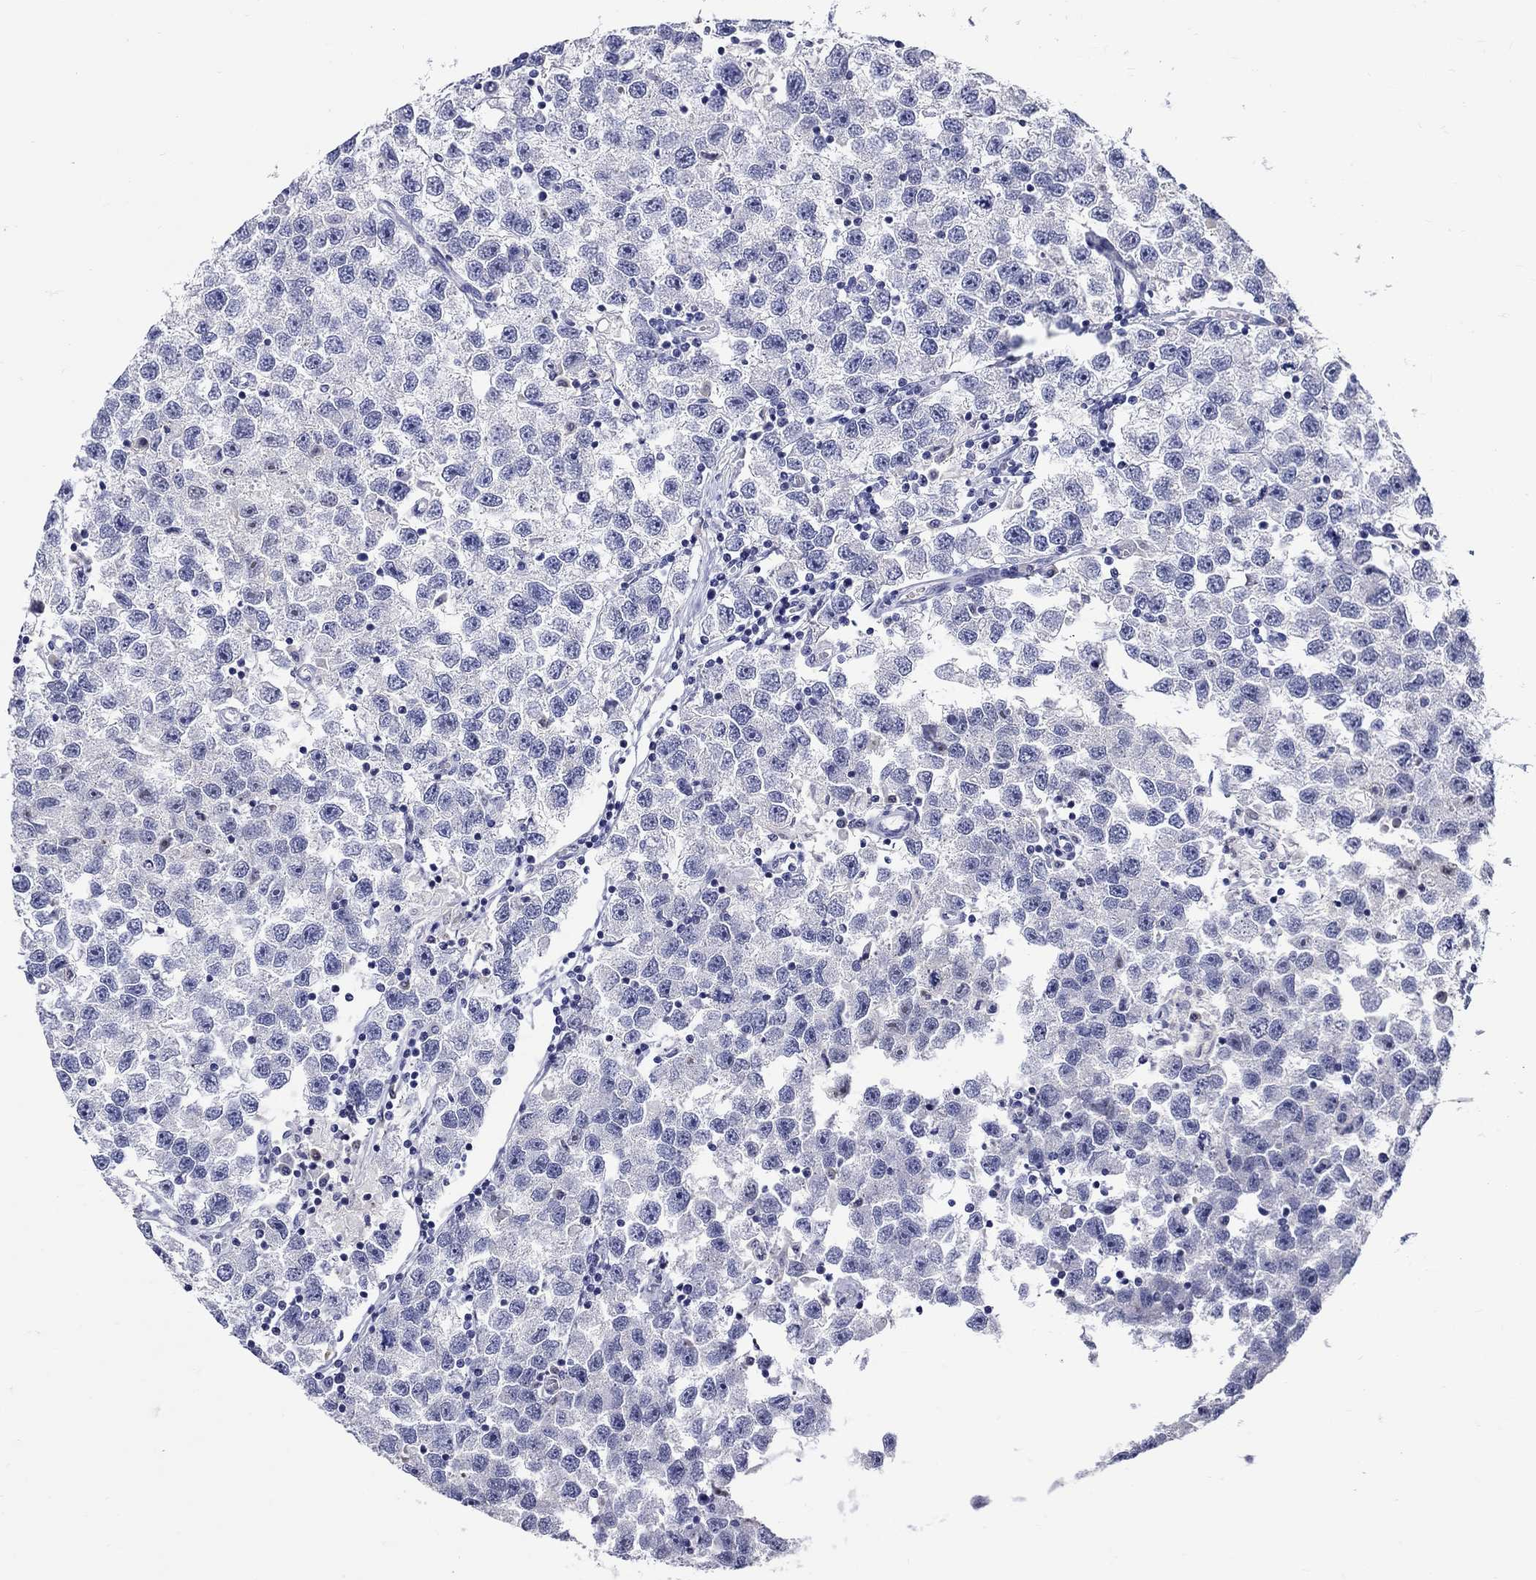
{"staining": {"intensity": "negative", "quantity": "none", "location": "none"}, "tissue": "testis cancer", "cell_type": "Tumor cells", "image_type": "cancer", "snomed": [{"axis": "morphology", "description": "Seminoma, NOS"}, {"axis": "topography", "description": "Testis"}], "caption": "IHC micrograph of neoplastic tissue: seminoma (testis) stained with DAB (3,3'-diaminobenzidine) shows no significant protein positivity in tumor cells. (Immunohistochemistry (ihc), brightfield microscopy, high magnification).", "gene": "SLC30A3", "patient": {"sex": "male", "age": 26}}